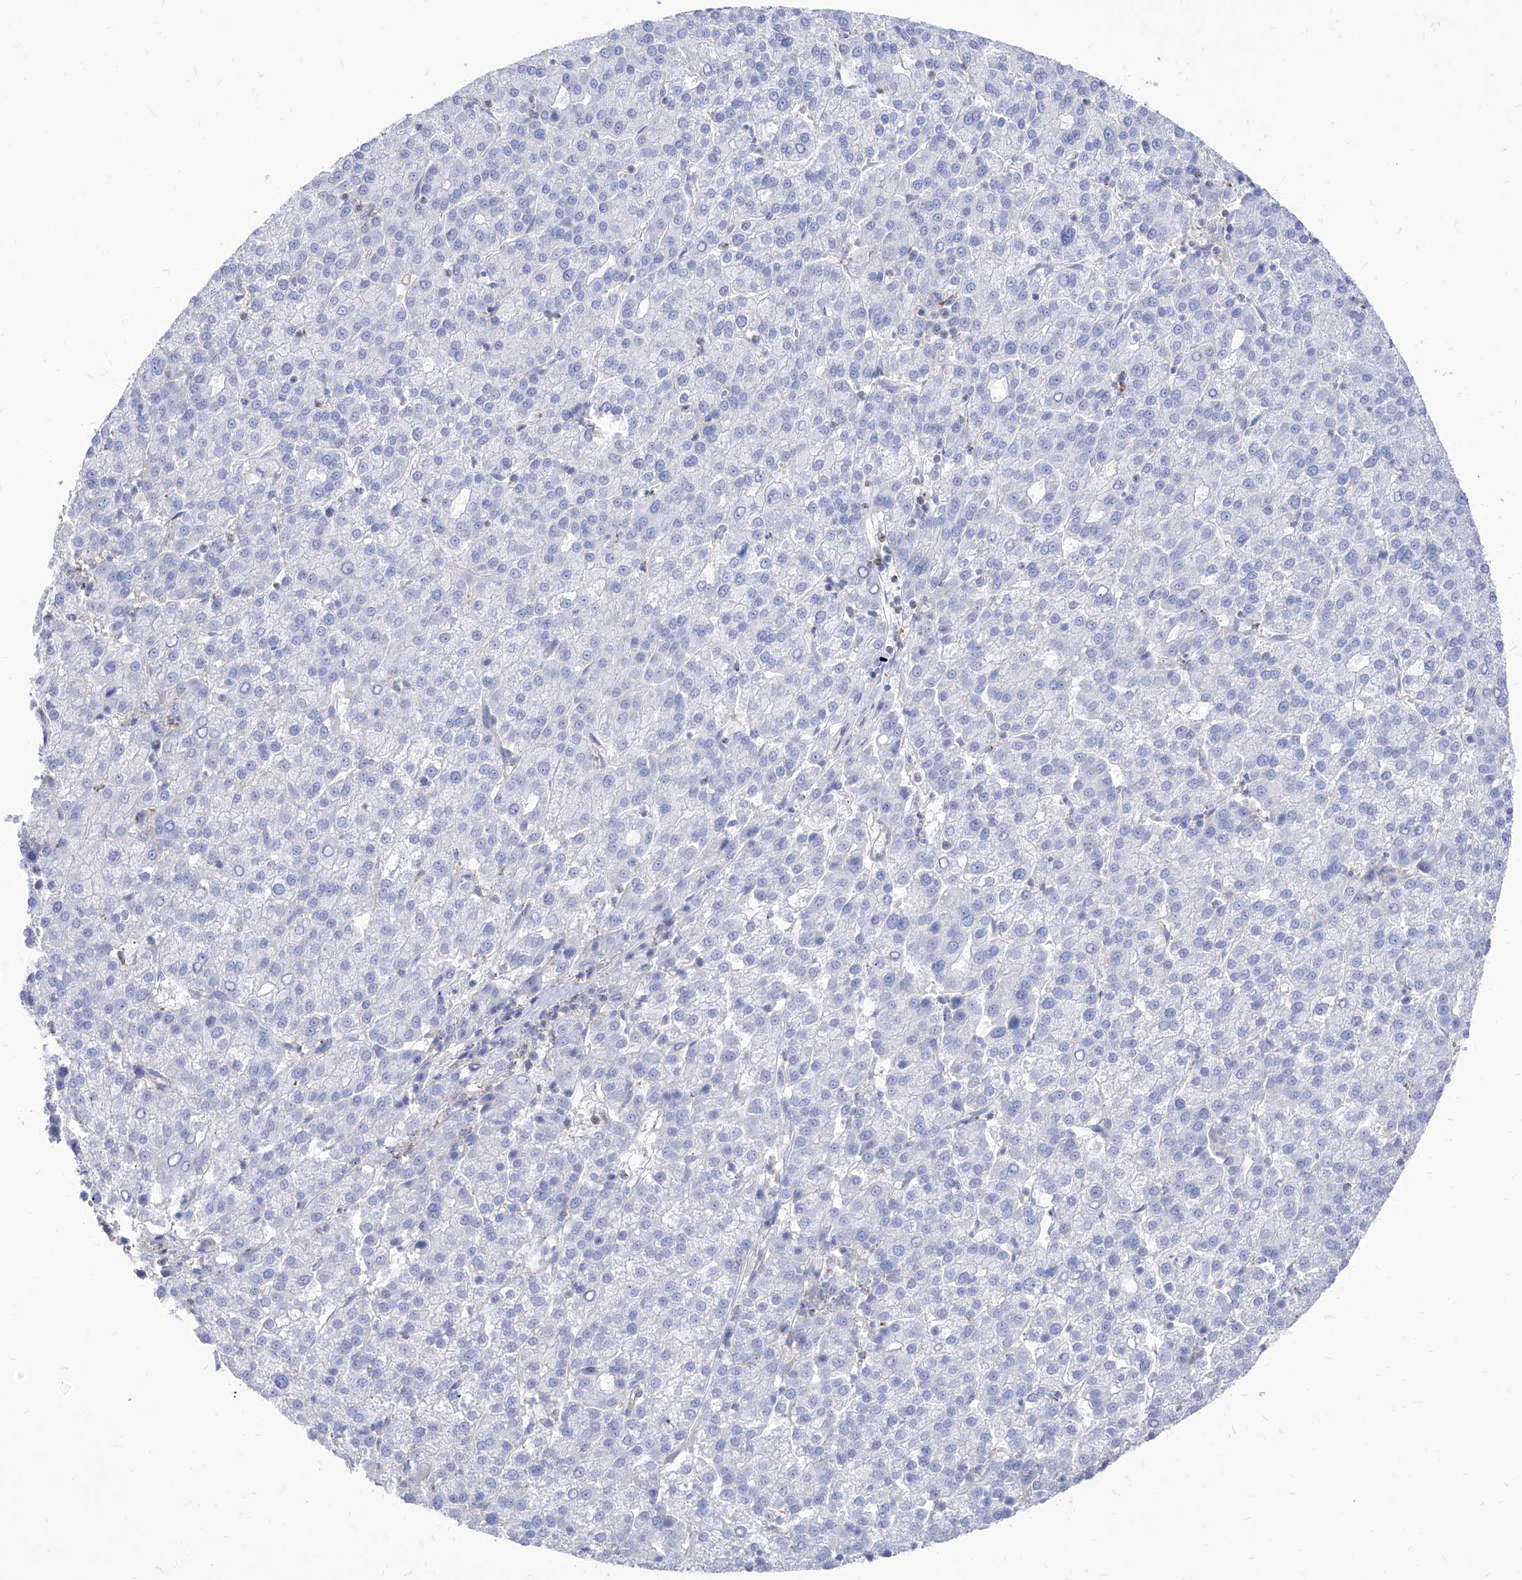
{"staining": {"intensity": "negative", "quantity": "none", "location": "none"}, "tissue": "liver cancer", "cell_type": "Tumor cells", "image_type": "cancer", "snomed": [{"axis": "morphology", "description": "Carcinoma, Hepatocellular, NOS"}, {"axis": "topography", "description": "Liver"}], "caption": "Tumor cells are negative for protein expression in human liver hepatocellular carcinoma. The staining was performed using DAB (3,3'-diaminobenzidine) to visualize the protein expression in brown, while the nuclei were stained in blue with hematoxylin (Magnification: 20x).", "gene": "C1orf74", "patient": {"sex": "female", "age": 58}}